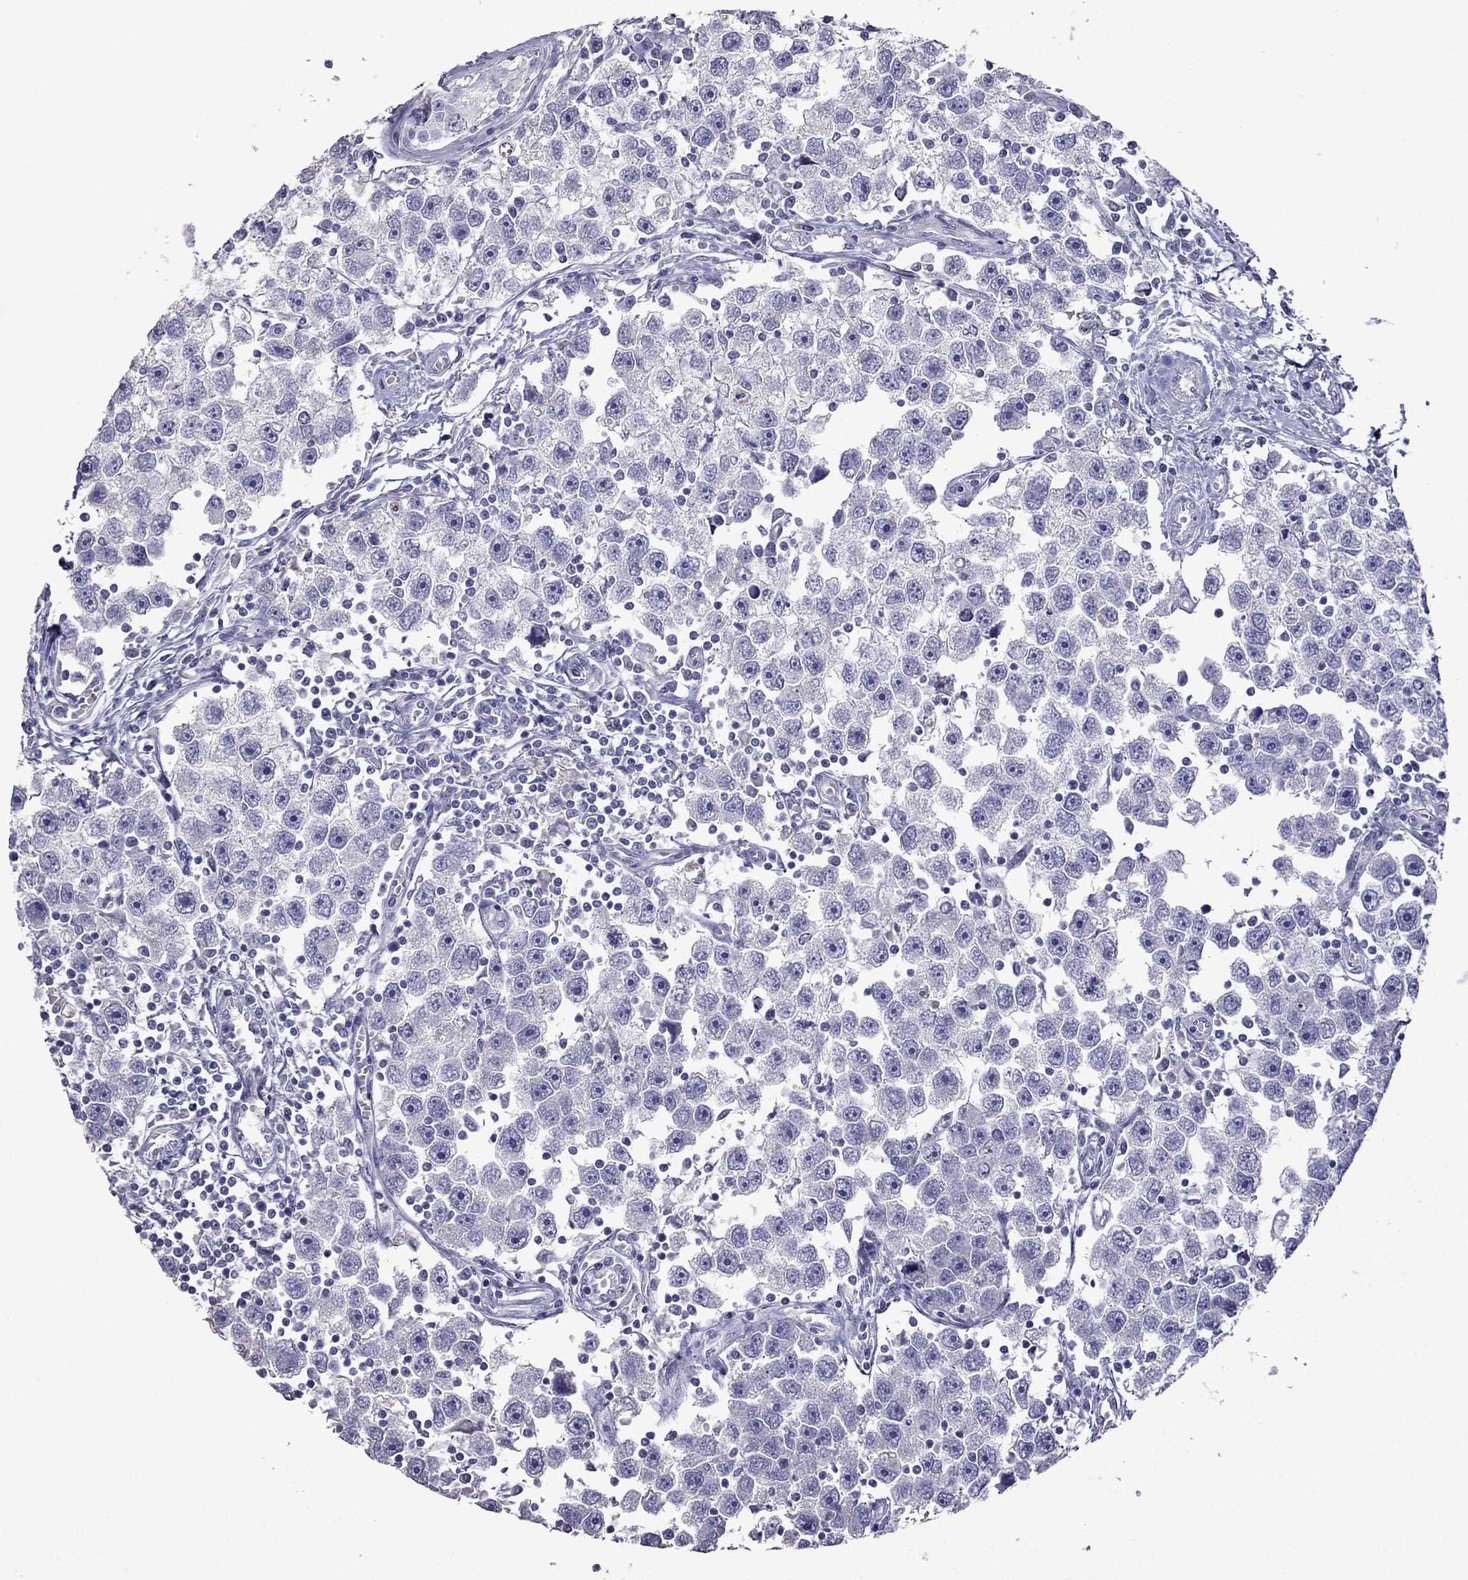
{"staining": {"intensity": "negative", "quantity": "none", "location": "none"}, "tissue": "testis cancer", "cell_type": "Tumor cells", "image_type": "cancer", "snomed": [{"axis": "morphology", "description": "Seminoma, NOS"}, {"axis": "topography", "description": "Testis"}], "caption": "Immunohistochemical staining of human seminoma (testis) displays no significant positivity in tumor cells. (Brightfield microscopy of DAB (3,3'-diaminobenzidine) IHC at high magnification).", "gene": "AK5", "patient": {"sex": "male", "age": 30}}